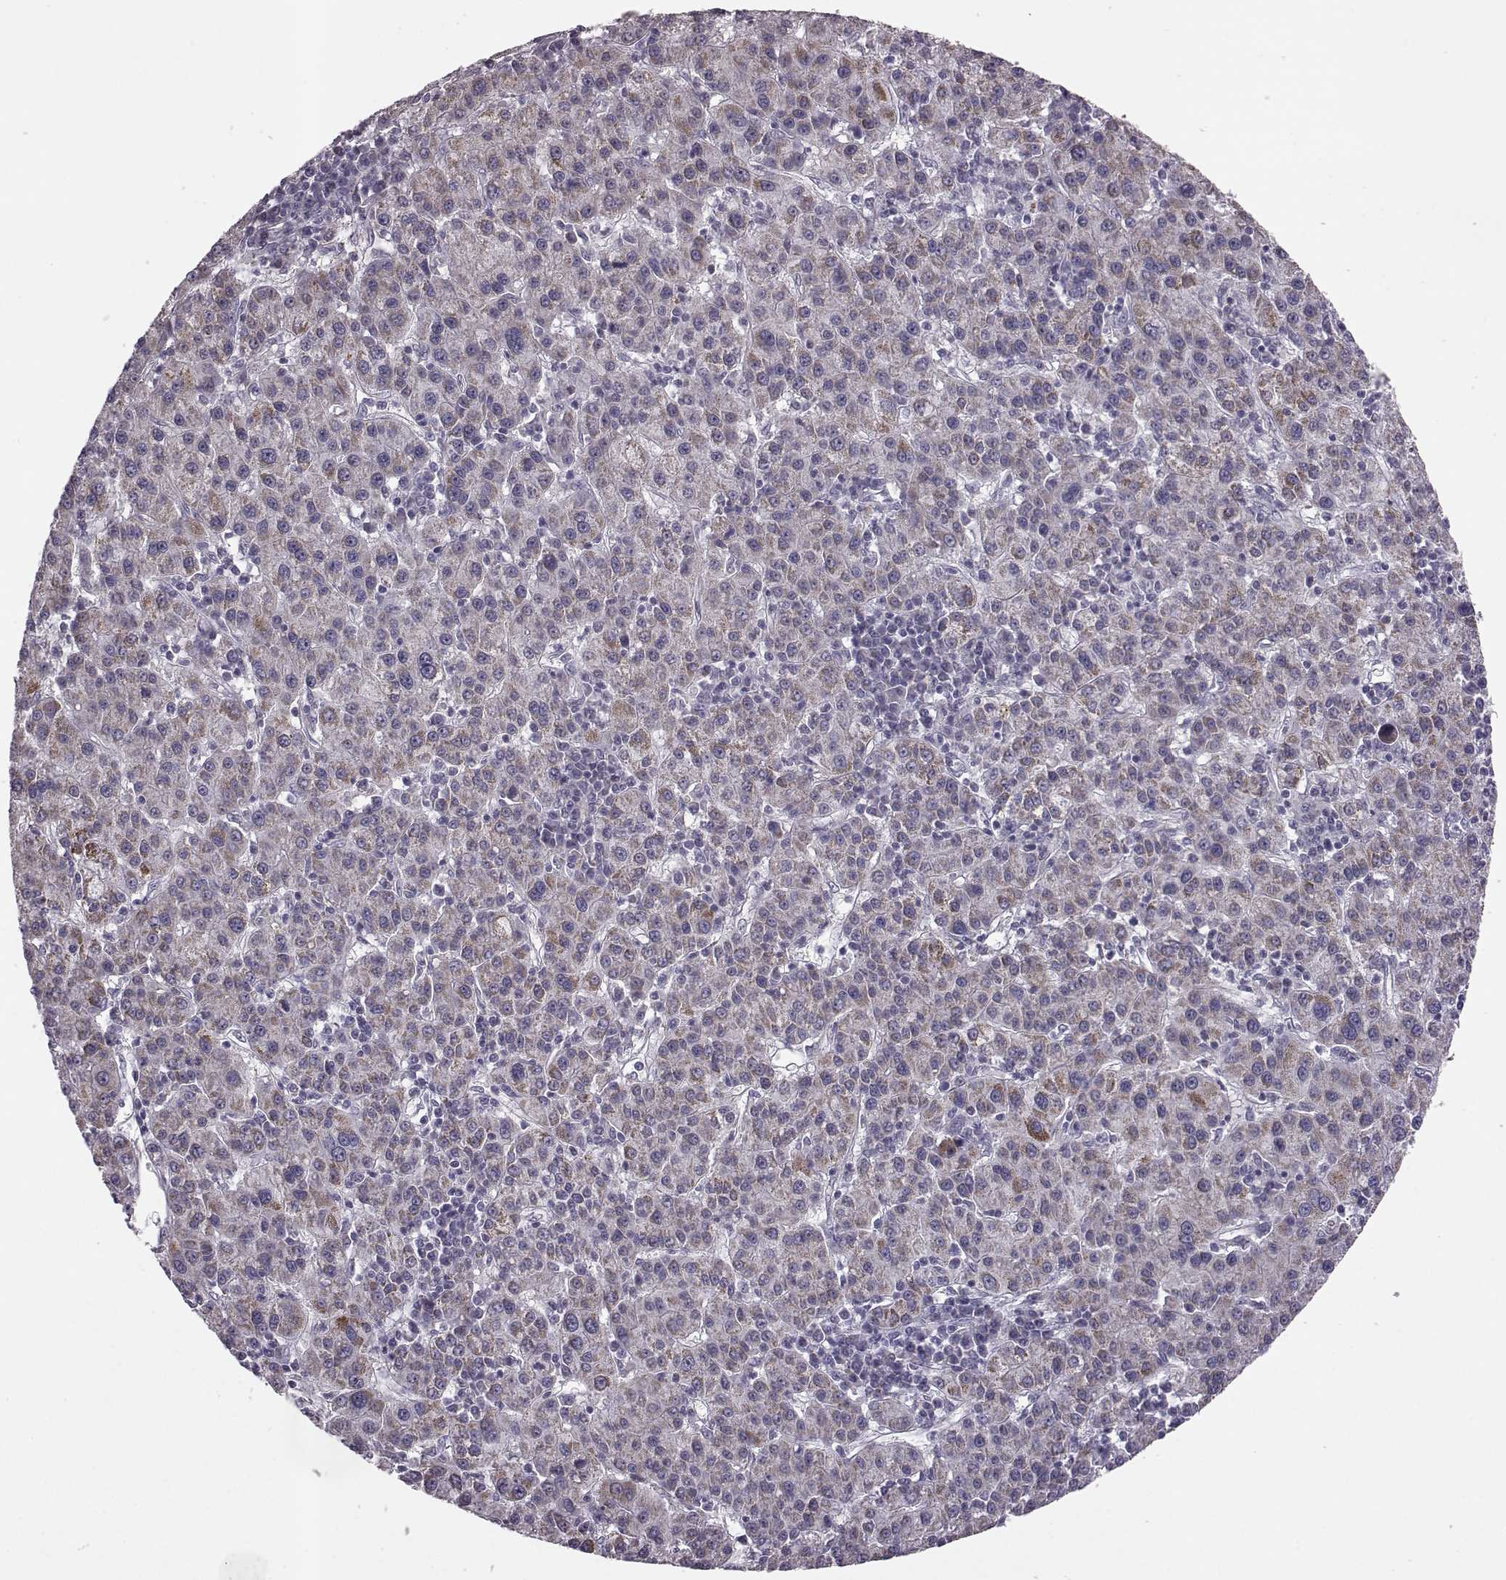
{"staining": {"intensity": "moderate", "quantity": ">75%", "location": "cytoplasmic/membranous"}, "tissue": "liver cancer", "cell_type": "Tumor cells", "image_type": "cancer", "snomed": [{"axis": "morphology", "description": "Carcinoma, Hepatocellular, NOS"}, {"axis": "topography", "description": "Liver"}], "caption": "About >75% of tumor cells in human liver hepatocellular carcinoma demonstrate moderate cytoplasmic/membranous protein staining as visualized by brown immunohistochemical staining.", "gene": "RIMS2", "patient": {"sex": "female", "age": 60}}